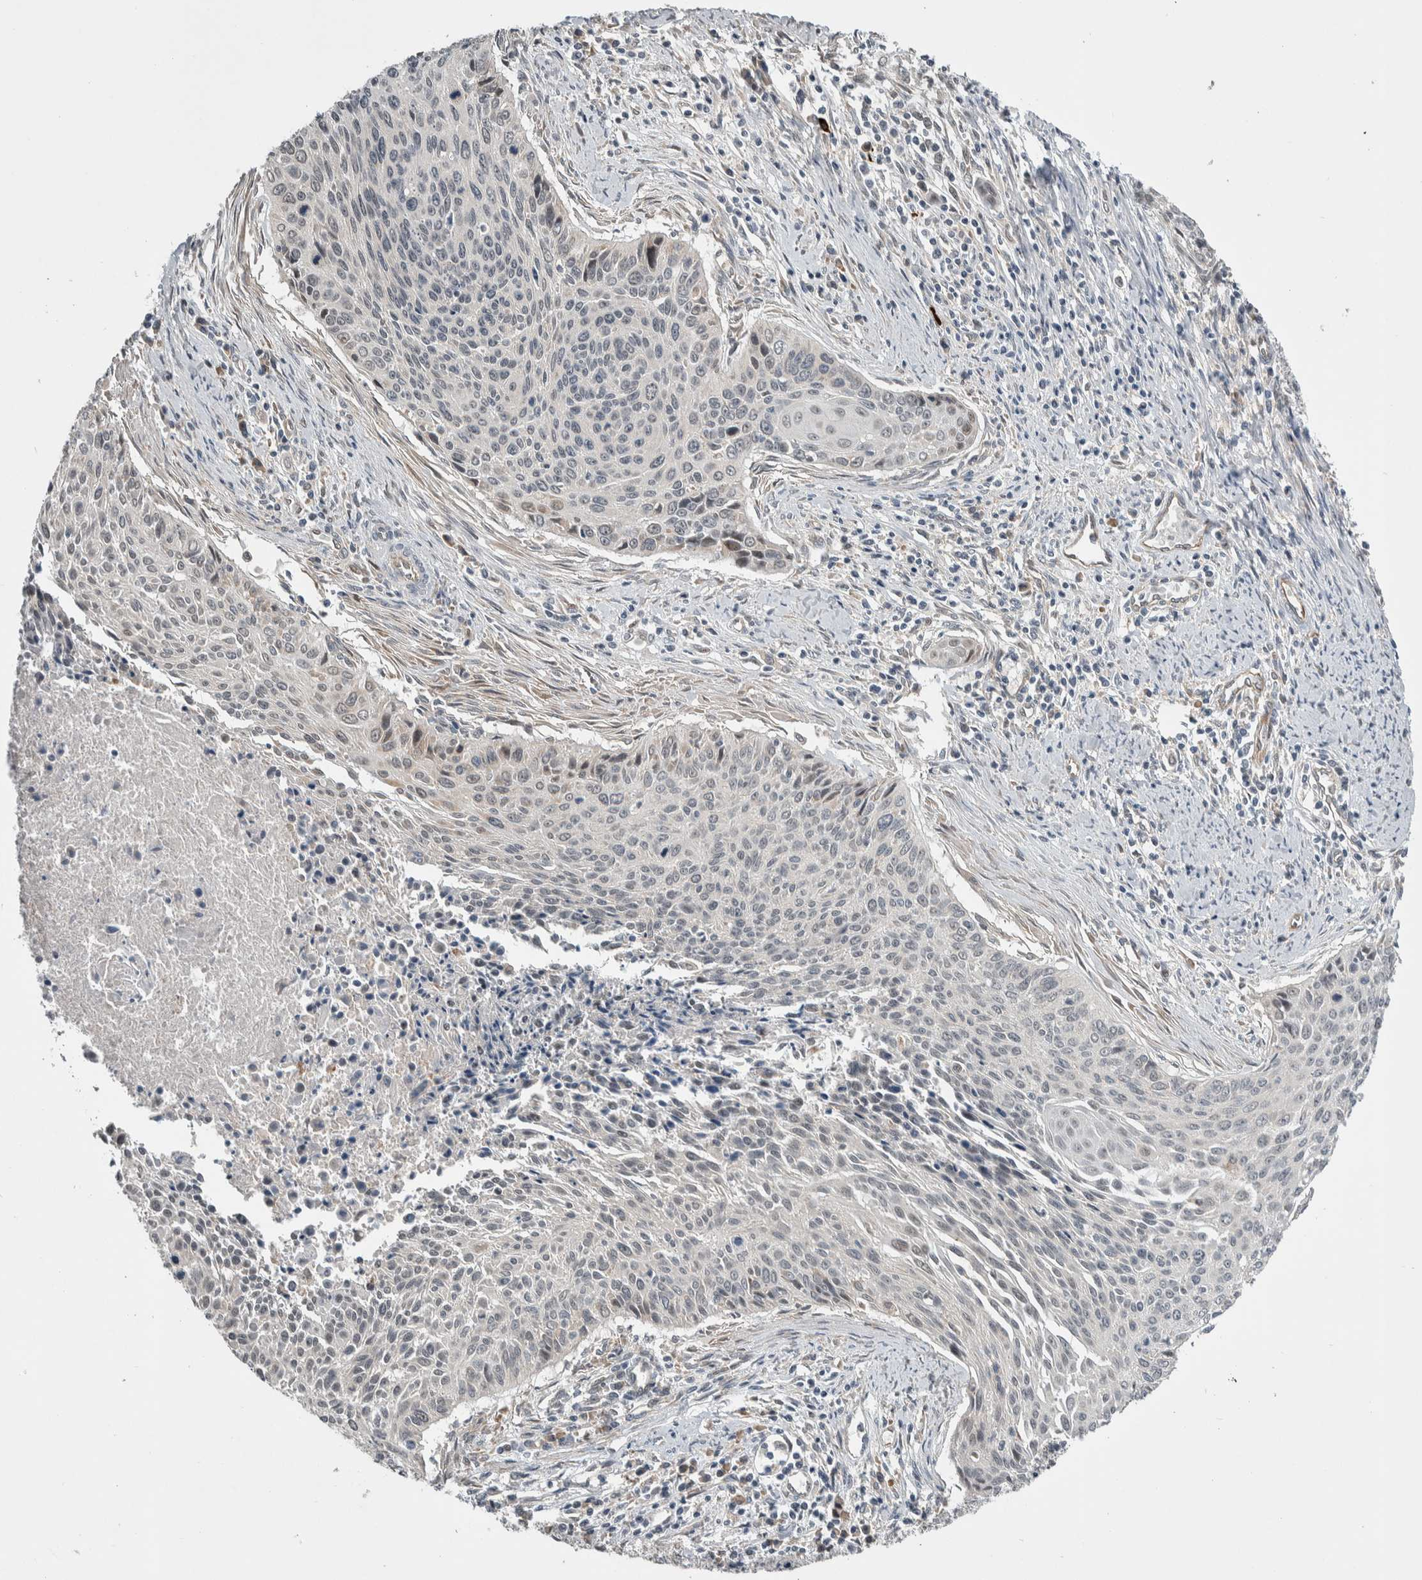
{"staining": {"intensity": "weak", "quantity": "<25%", "location": "nuclear"}, "tissue": "cervical cancer", "cell_type": "Tumor cells", "image_type": "cancer", "snomed": [{"axis": "morphology", "description": "Squamous cell carcinoma, NOS"}, {"axis": "topography", "description": "Cervix"}], "caption": "Human cervical cancer stained for a protein using immunohistochemistry demonstrates no positivity in tumor cells.", "gene": "PRDM4", "patient": {"sex": "female", "age": 55}}